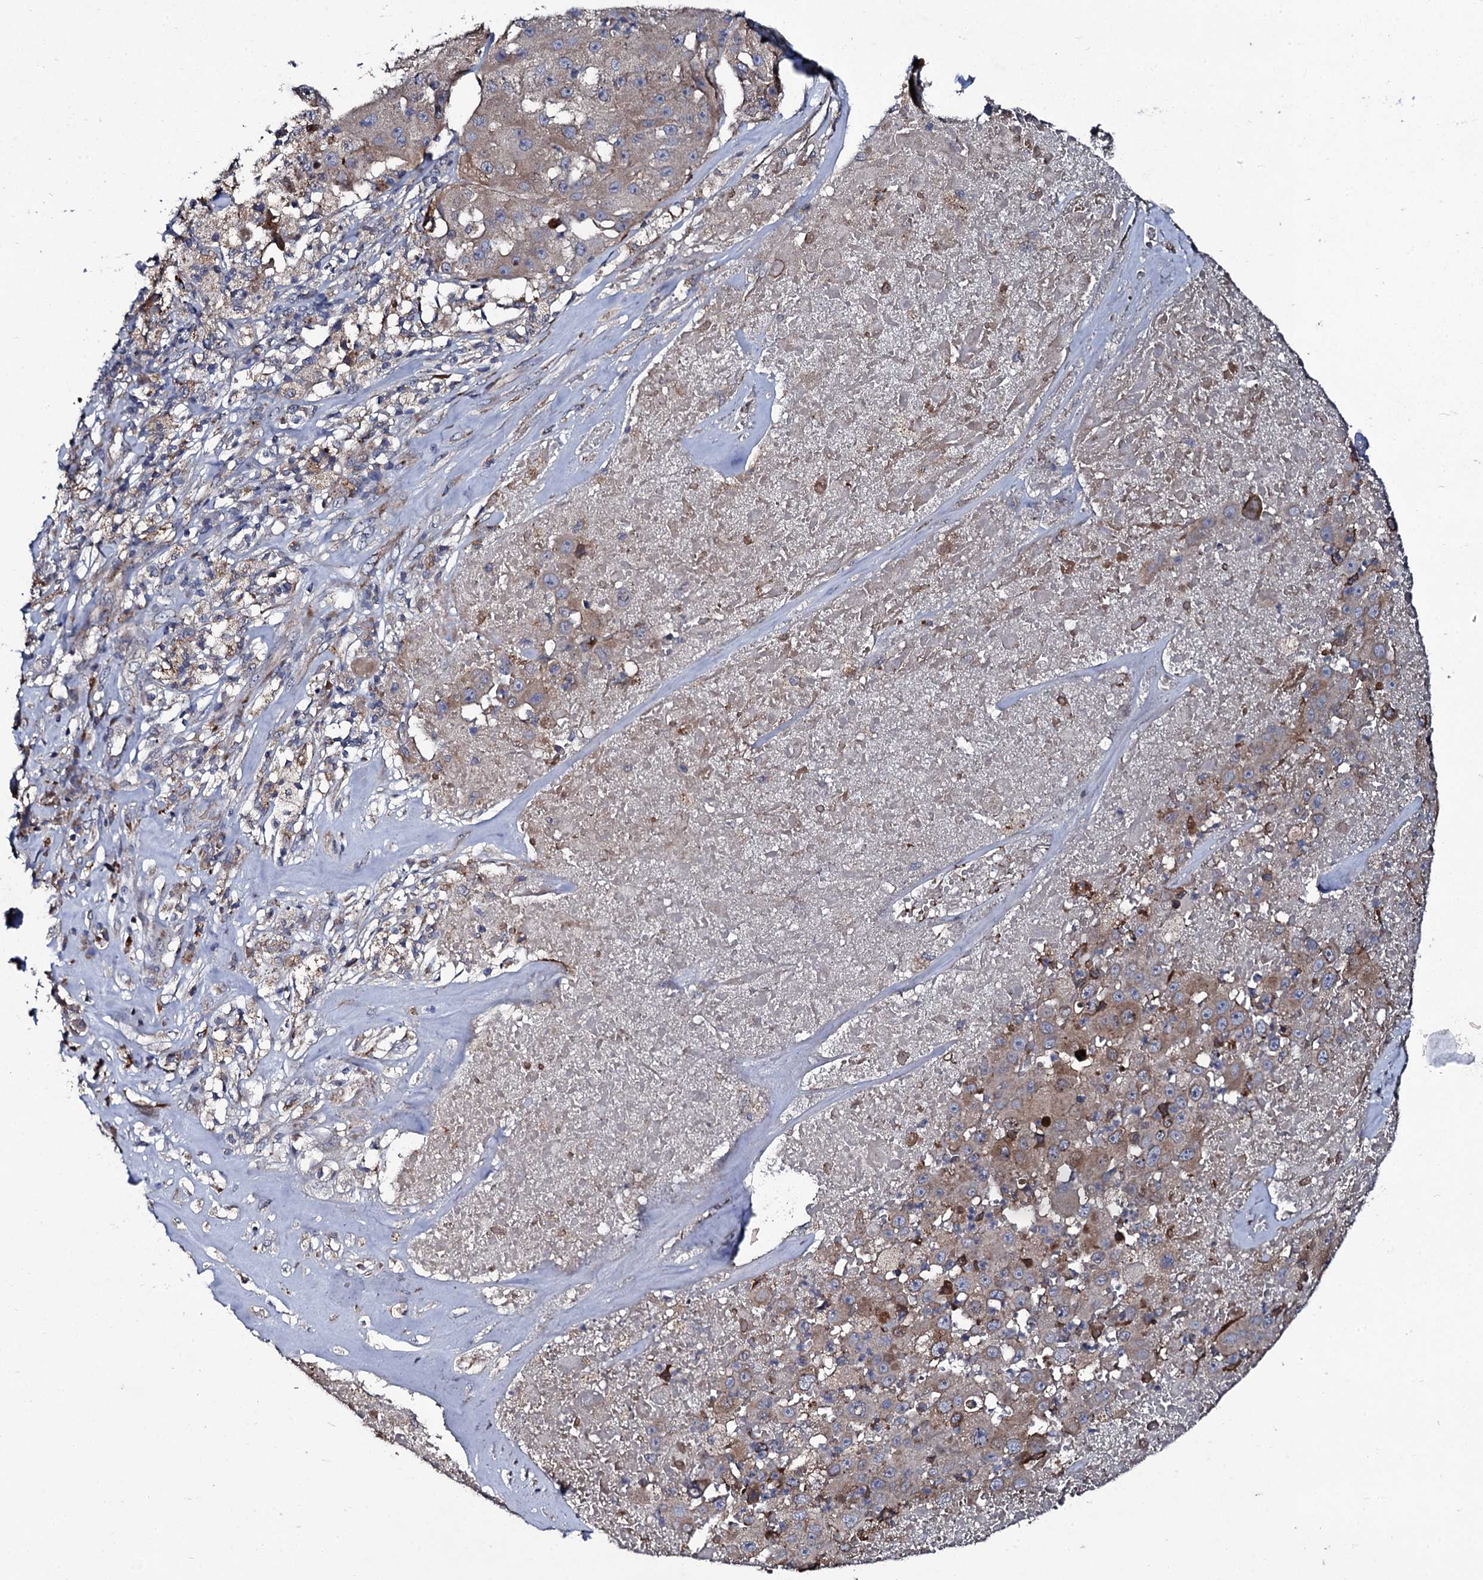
{"staining": {"intensity": "moderate", "quantity": "<25%", "location": "cytoplasmic/membranous"}, "tissue": "melanoma", "cell_type": "Tumor cells", "image_type": "cancer", "snomed": [{"axis": "morphology", "description": "Malignant melanoma, Metastatic site"}, {"axis": "topography", "description": "Lymph node"}], "caption": "DAB (3,3'-diaminobenzidine) immunohistochemical staining of human malignant melanoma (metastatic site) reveals moderate cytoplasmic/membranous protein staining in about <25% of tumor cells.", "gene": "LRRC28", "patient": {"sex": "male", "age": 62}}